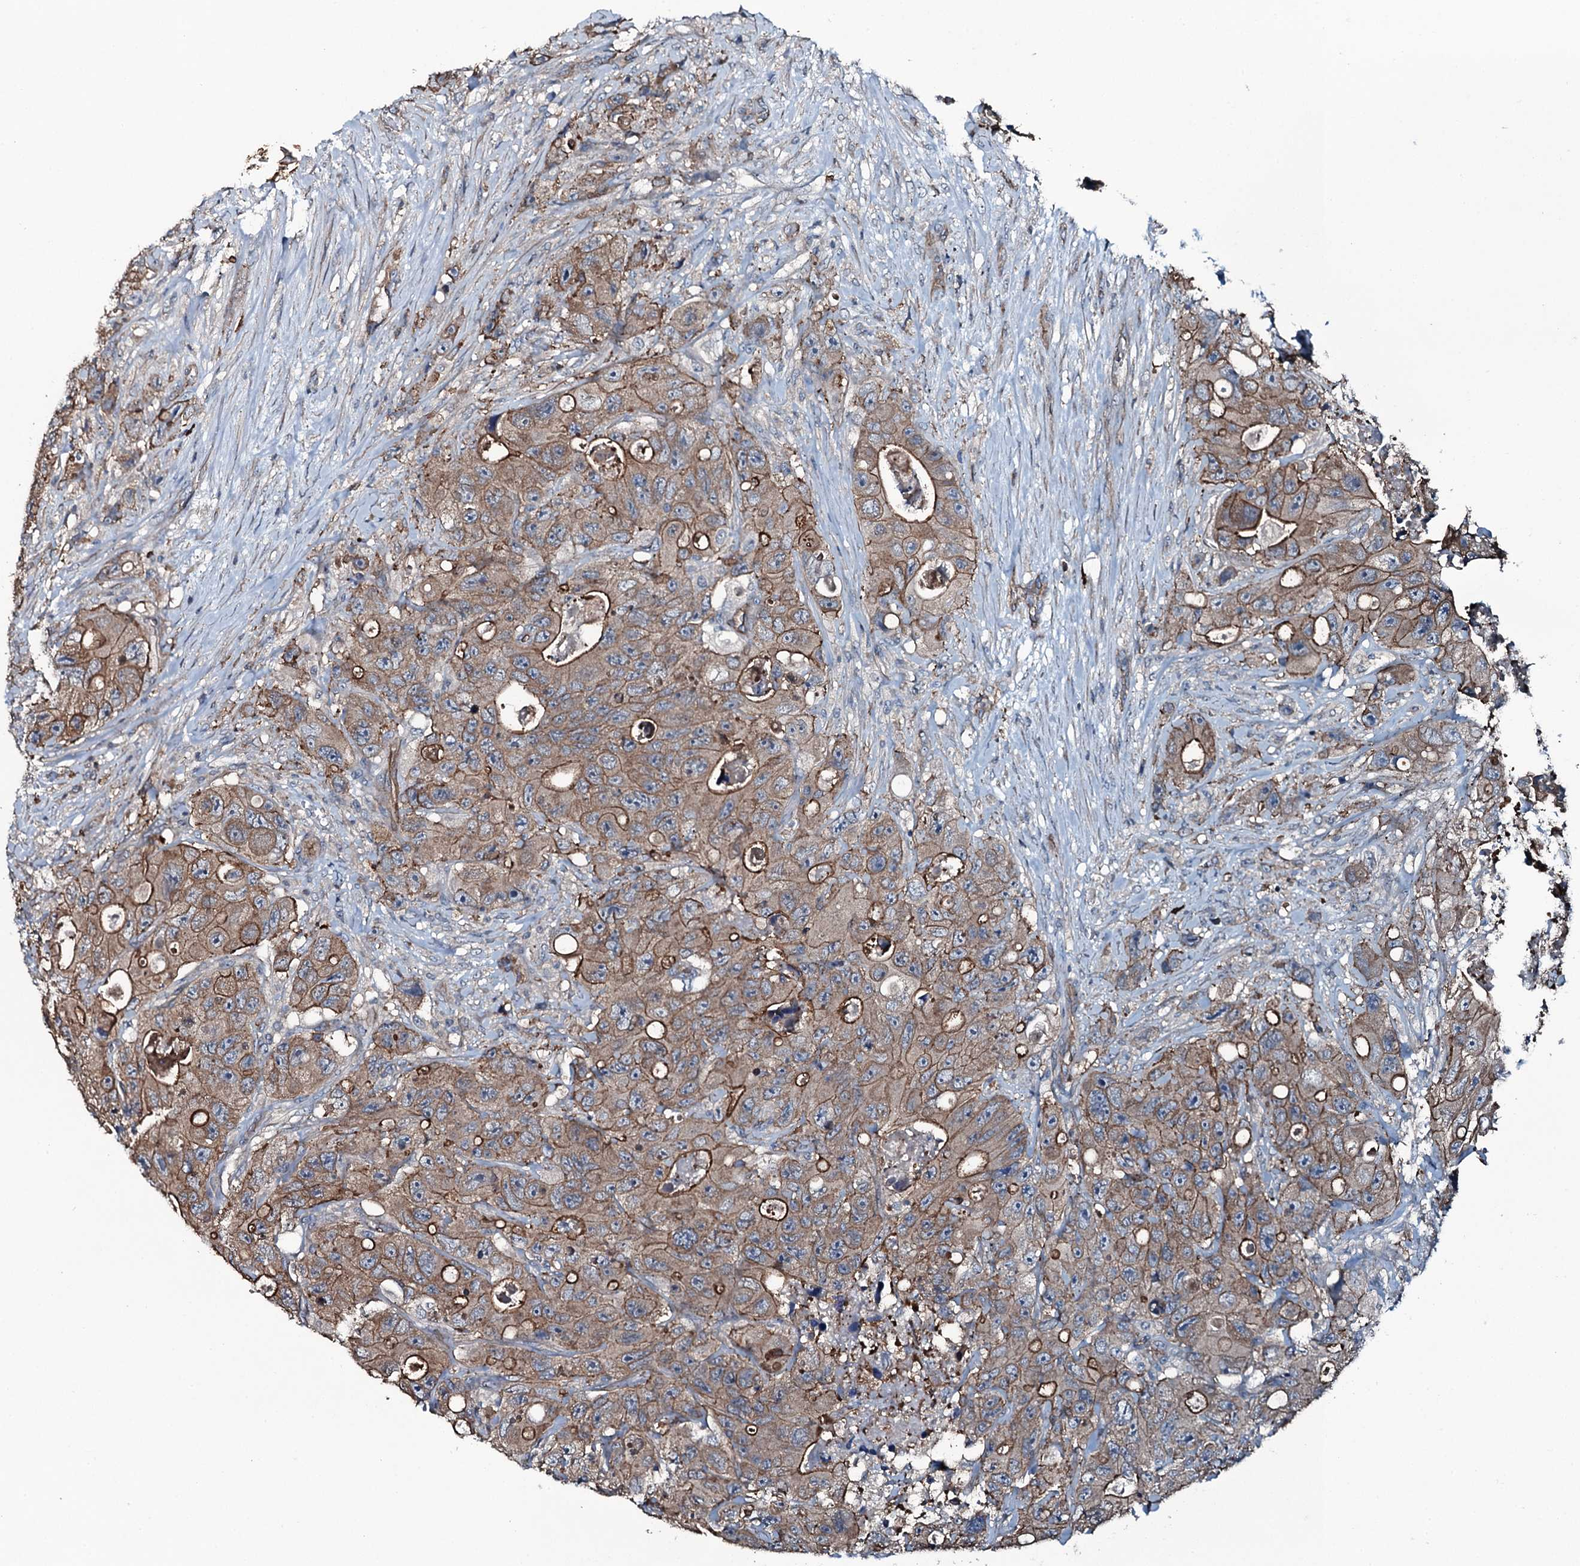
{"staining": {"intensity": "moderate", "quantity": ">75%", "location": "cytoplasmic/membranous"}, "tissue": "colorectal cancer", "cell_type": "Tumor cells", "image_type": "cancer", "snomed": [{"axis": "morphology", "description": "Adenocarcinoma, NOS"}, {"axis": "topography", "description": "Colon"}], "caption": "About >75% of tumor cells in human colorectal adenocarcinoma exhibit moderate cytoplasmic/membranous protein expression as visualized by brown immunohistochemical staining.", "gene": "SLC25A38", "patient": {"sex": "female", "age": 46}}